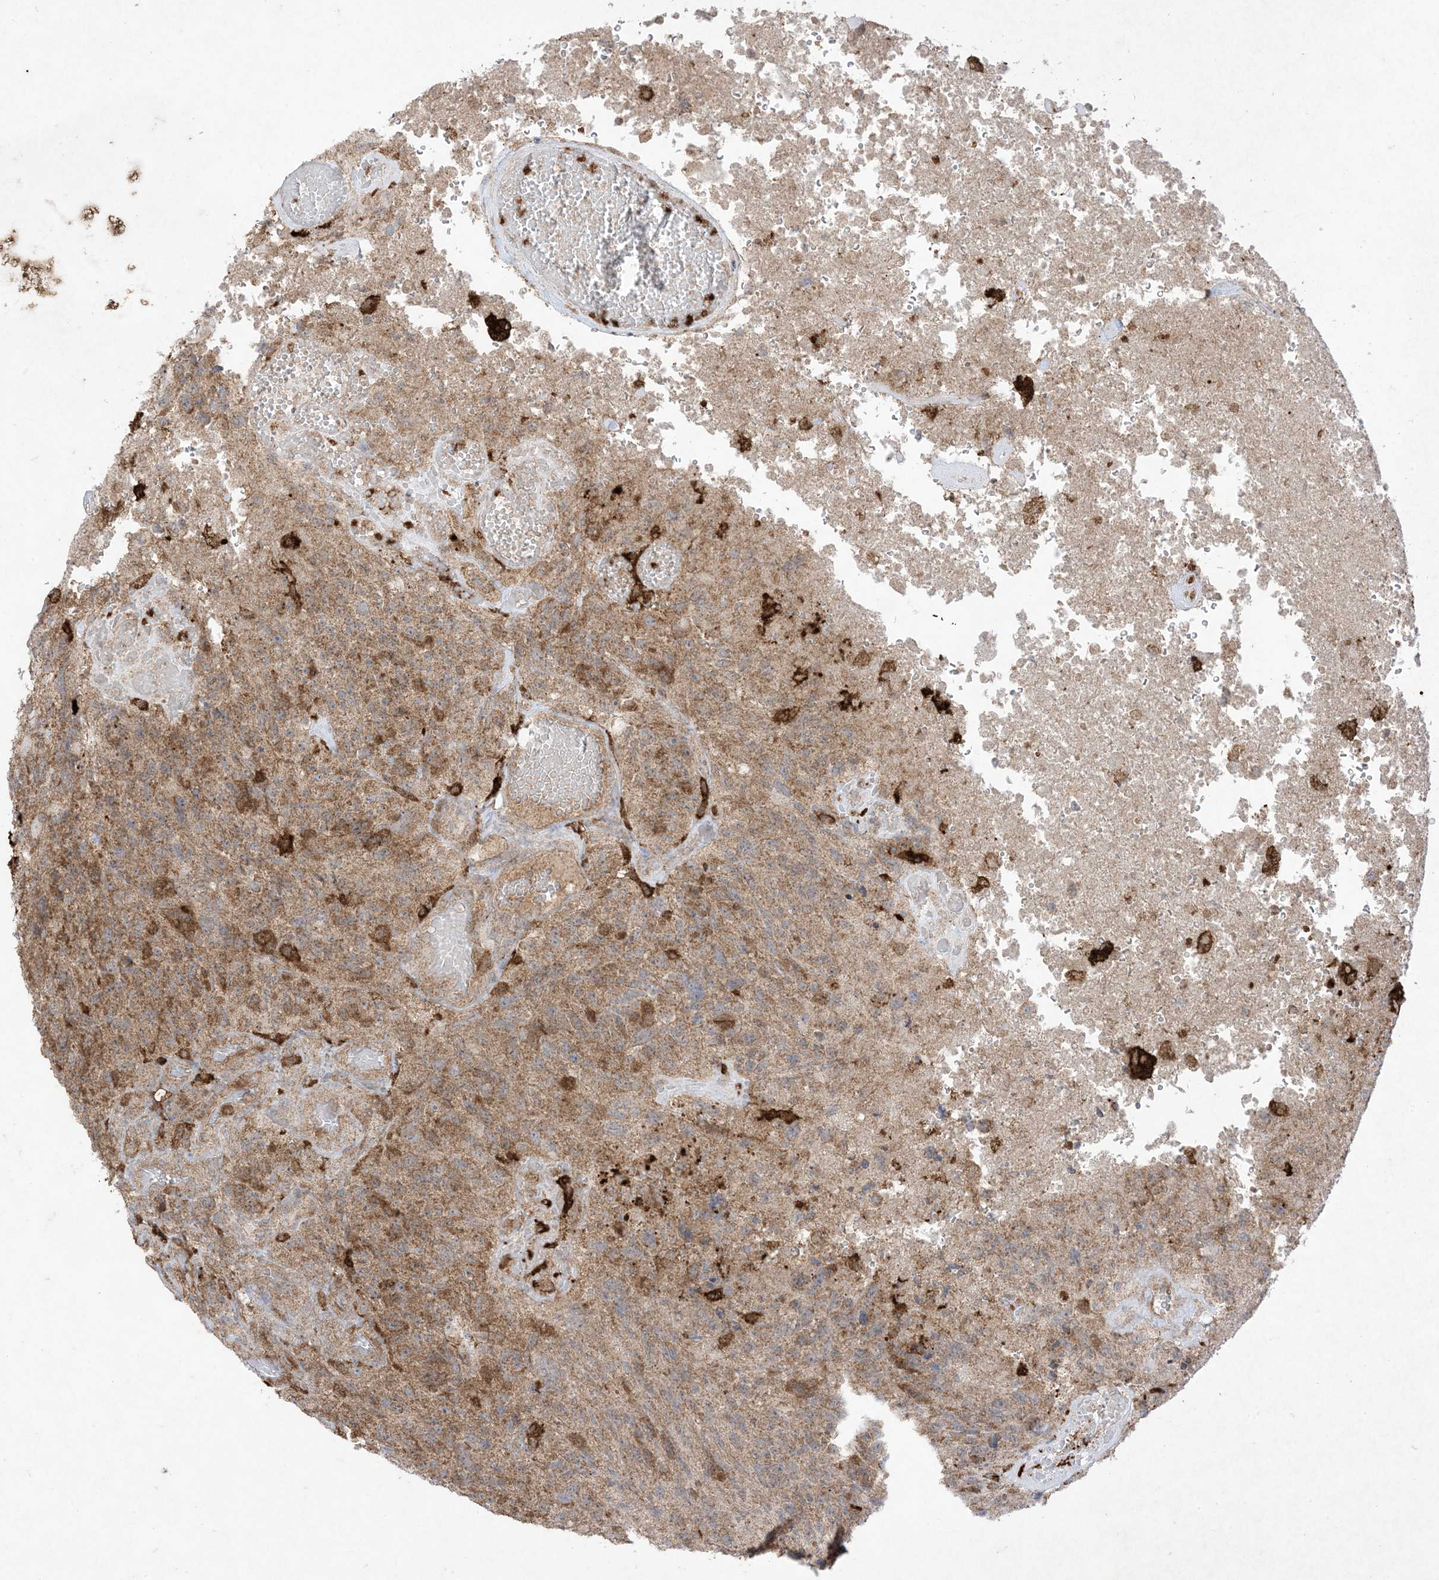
{"staining": {"intensity": "moderate", "quantity": ">75%", "location": "cytoplasmic/membranous"}, "tissue": "glioma", "cell_type": "Tumor cells", "image_type": "cancer", "snomed": [{"axis": "morphology", "description": "Glioma, malignant, High grade"}, {"axis": "topography", "description": "Brain"}], "caption": "Glioma tissue exhibits moderate cytoplasmic/membranous positivity in approximately >75% of tumor cells, visualized by immunohistochemistry. (Stains: DAB in brown, nuclei in blue, Microscopy: brightfield microscopy at high magnification).", "gene": "UBE2C", "patient": {"sex": "male", "age": 69}}